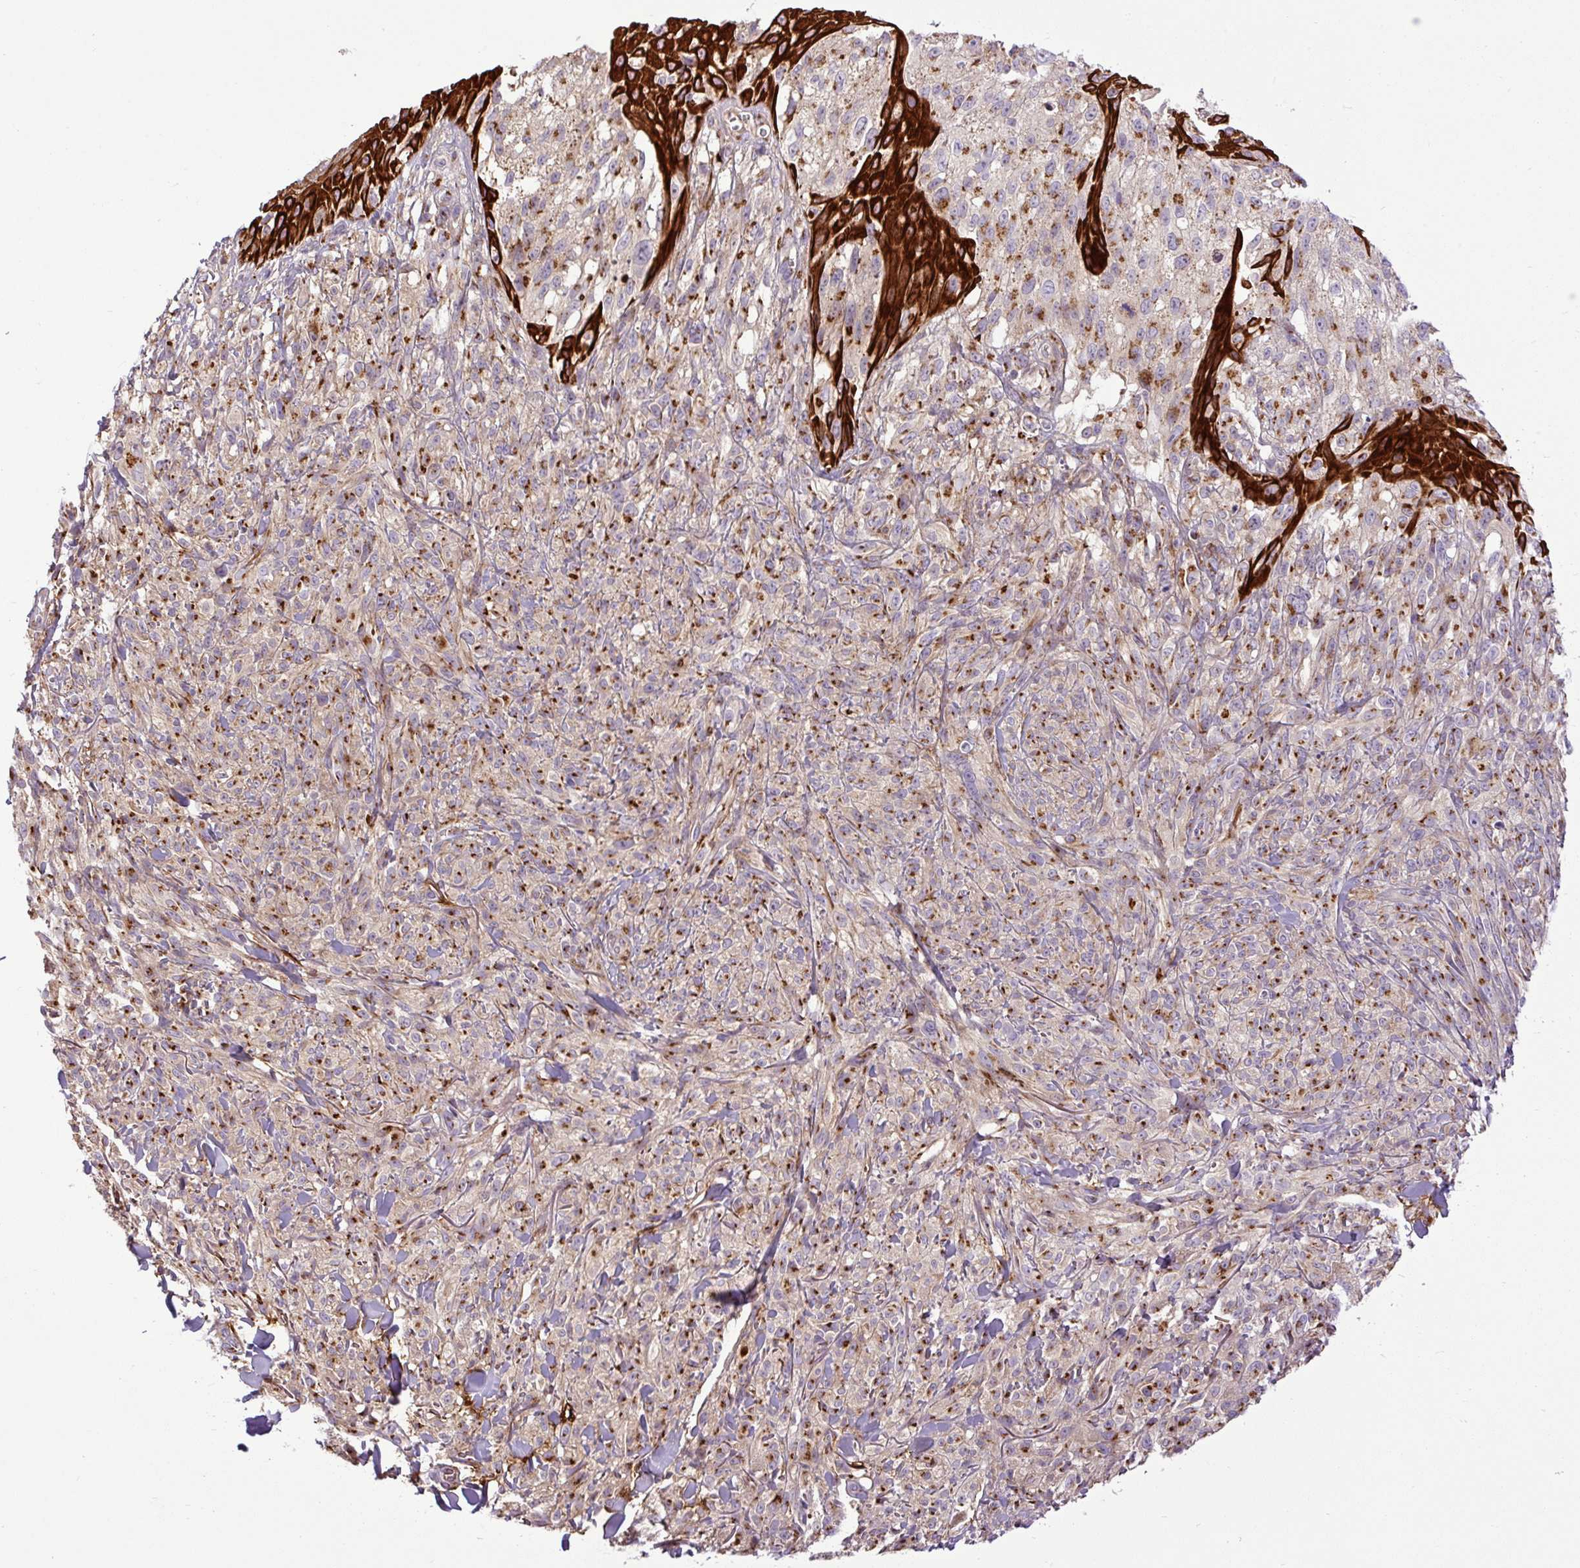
{"staining": {"intensity": "moderate", "quantity": ">75%", "location": "cytoplasmic/membranous"}, "tissue": "melanoma", "cell_type": "Tumor cells", "image_type": "cancer", "snomed": [{"axis": "morphology", "description": "Malignant melanoma, NOS"}, {"axis": "topography", "description": "Skin of upper arm"}], "caption": "DAB immunohistochemical staining of human malignant melanoma displays moderate cytoplasmic/membranous protein expression in about >75% of tumor cells.", "gene": "MSMP", "patient": {"sex": "female", "age": 65}}